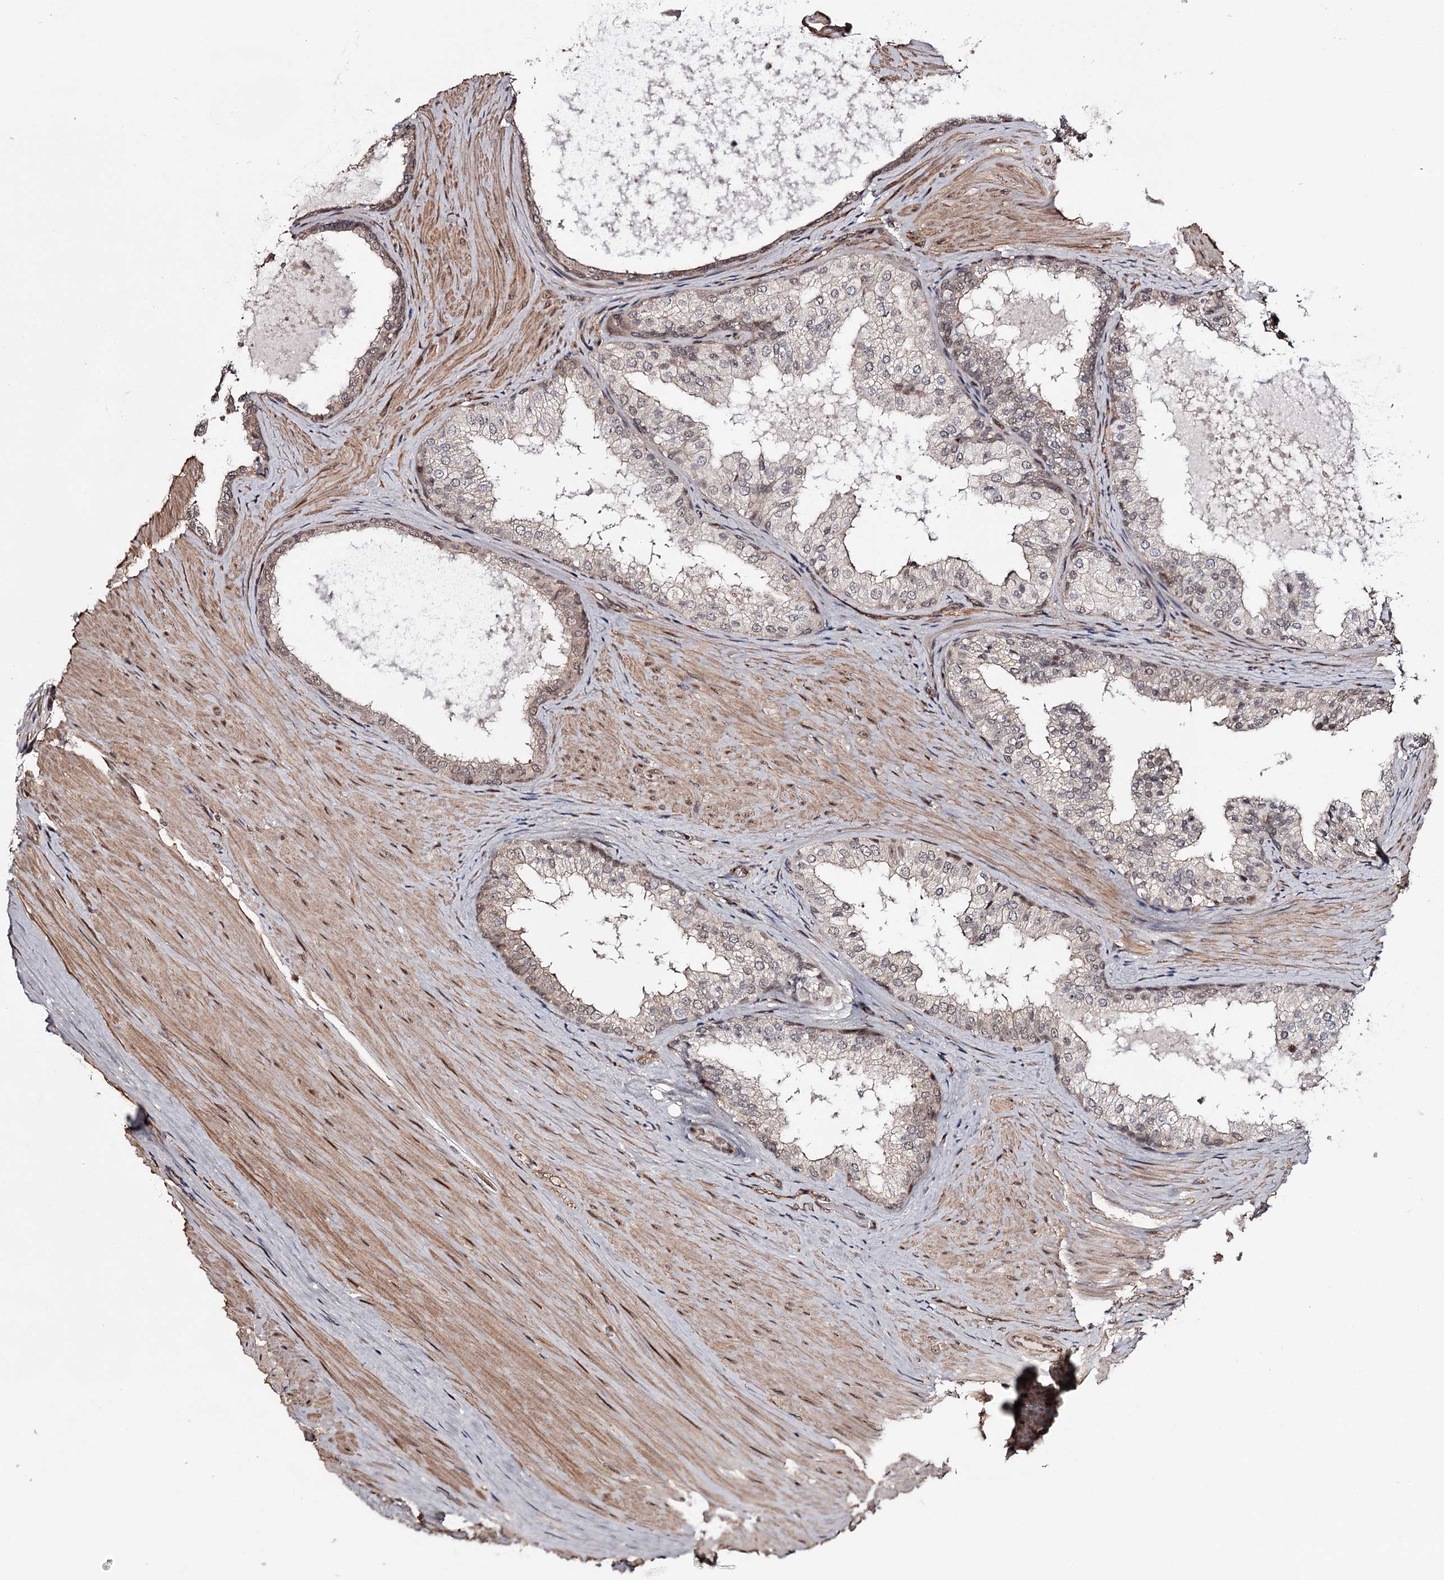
{"staining": {"intensity": "weak", "quantity": "<25%", "location": "cytoplasmic/membranous,nuclear"}, "tissue": "prostate cancer", "cell_type": "Tumor cells", "image_type": "cancer", "snomed": [{"axis": "morphology", "description": "Adenocarcinoma, High grade"}, {"axis": "topography", "description": "Prostate"}], "caption": "Micrograph shows no protein positivity in tumor cells of adenocarcinoma (high-grade) (prostate) tissue.", "gene": "TTC33", "patient": {"sex": "male", "age": 65}}